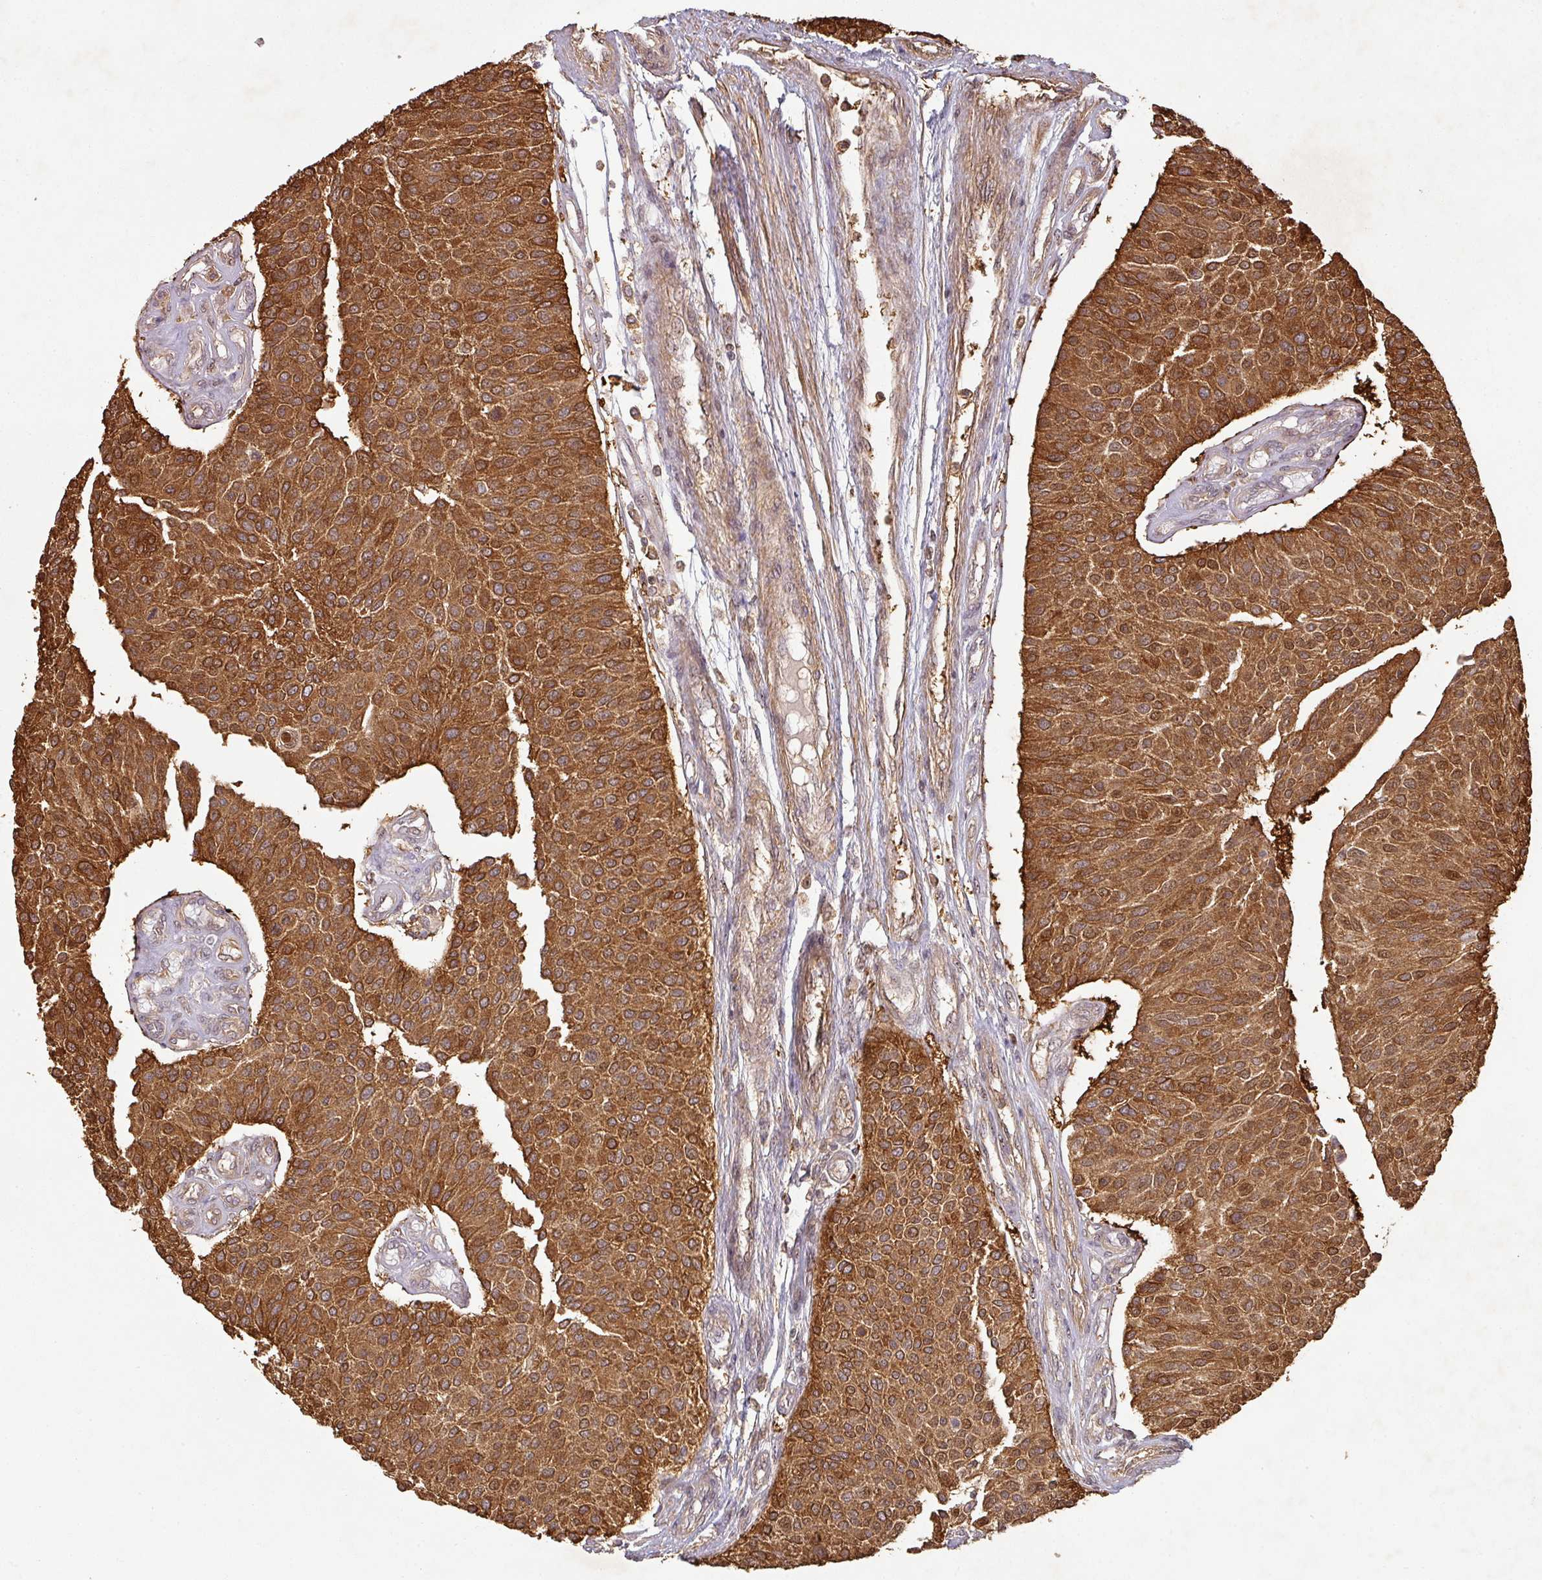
{"staining": {"intensity": "strong", "quantity": ">75%", "location": "cytoplasmic/membranous,nuclear"}, "tissue": "urothelial cancer", "cell_type": "Tumor cells", "image_type": "cancer", "snomed": [{"axis": "morphology", "description": "Urothelial carcinoma, NOS"}, {"axis": "topography", "description": "Urinary bladder"}], "caption": "Tumor cells demonstrate strong cytoplasmic/membranous and nuclear staining in about >75% of cells in urothelial cancer.", "gene": "ZNF322", "patient": {"sex": "male", "age": 55}}